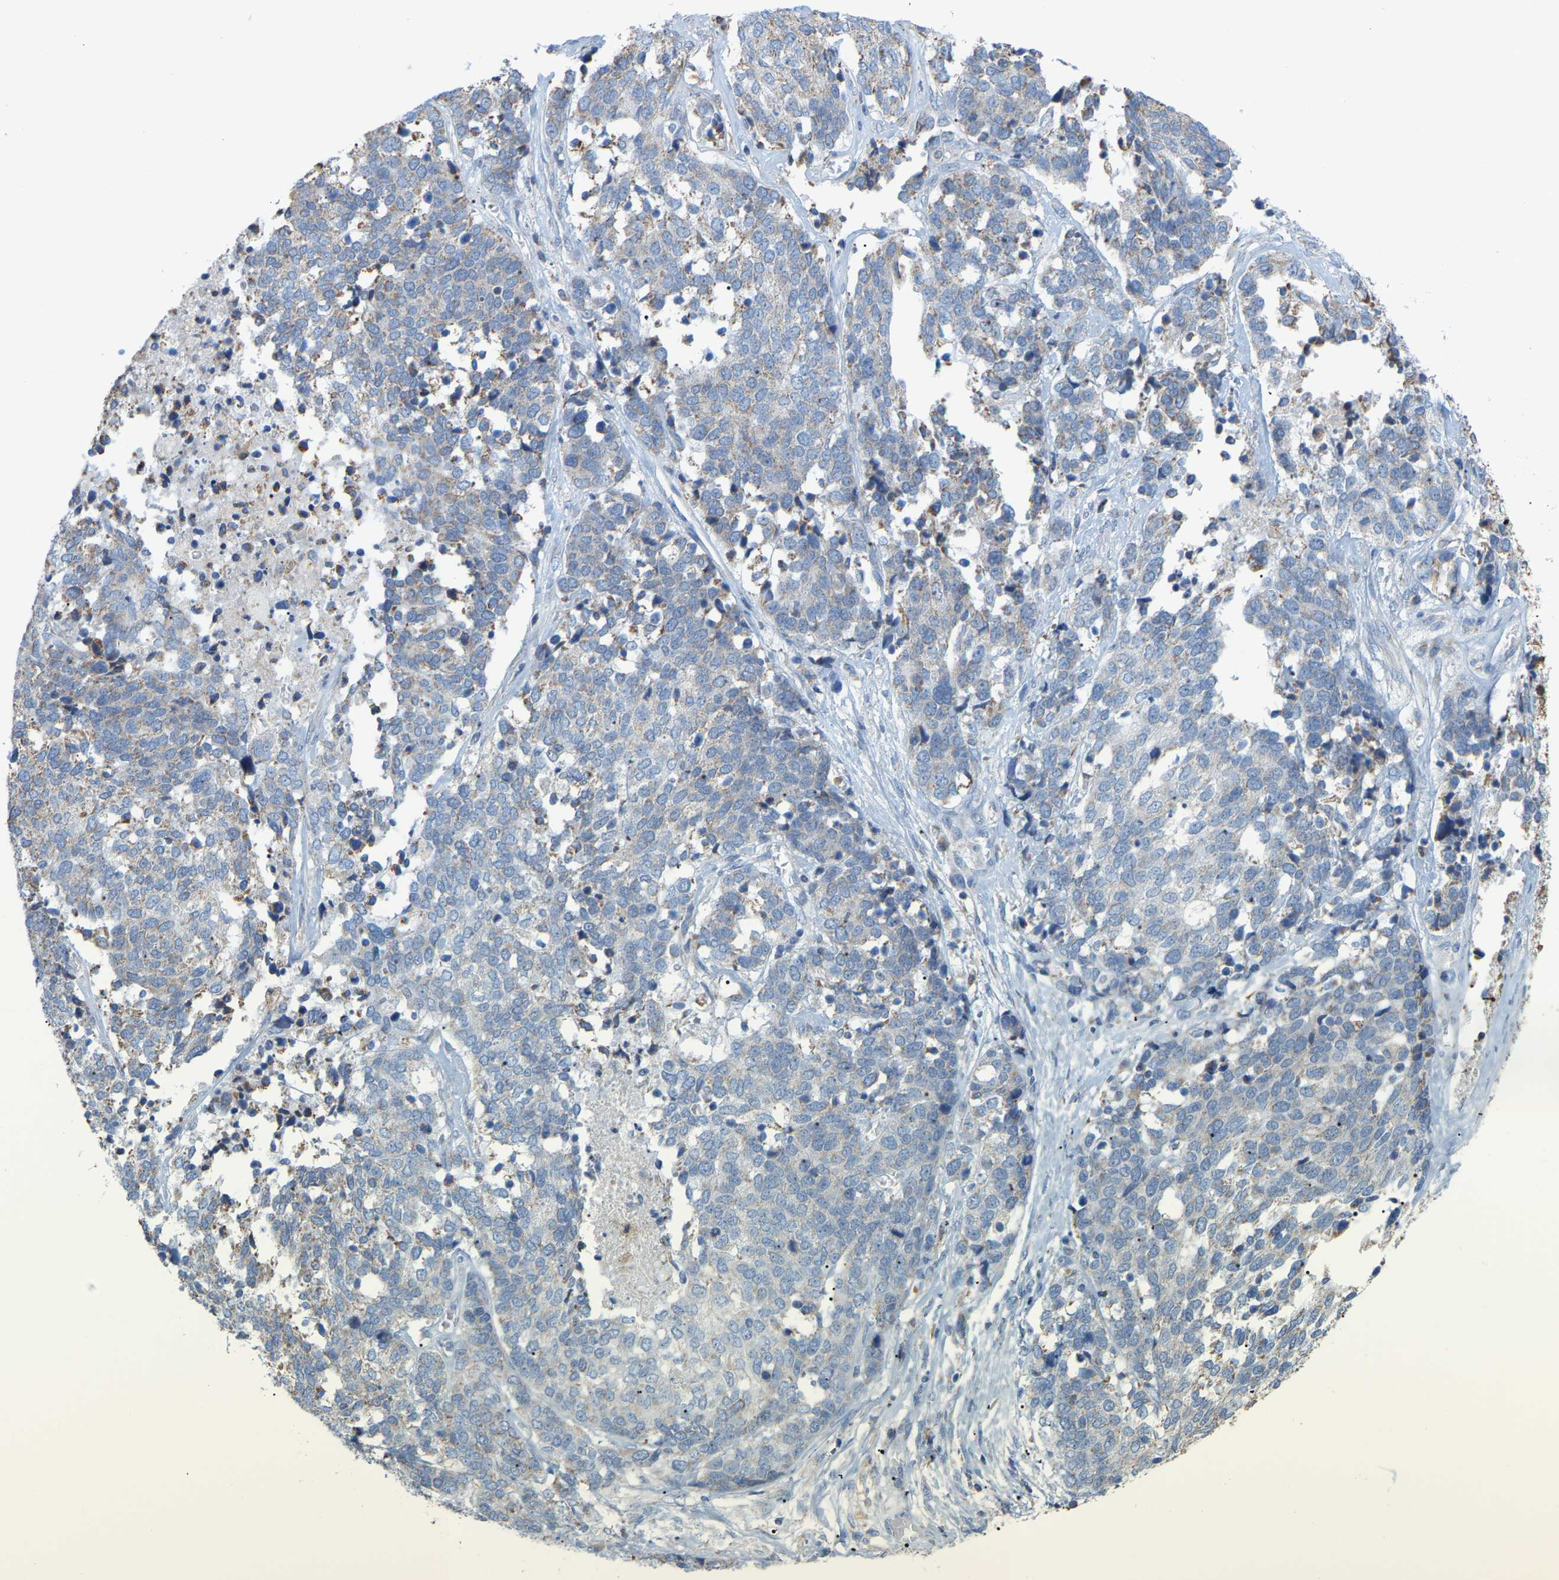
{"staining": {"intensity": "negative", "quantity": "none", "location": "none"}, "tissue": "ovarian cancer", "cell_type": "Tumor cells", "image_type": "cancer", "snomed": [{"axis": "morphology", "description": "Cystadenocarcinoma, serous, NOS"}, {"axis": "topography", "description": "Ovary"}], "caption": "This is a image of IHC staining of ovarian cancer (serous cystadenocarcinoma), which shows no expression in tumor cells. (DAB IHC visualized using brightfield microscopy, high magnification).", "gene": "CROT", "patient": {"sex": "female", "age": 44}}